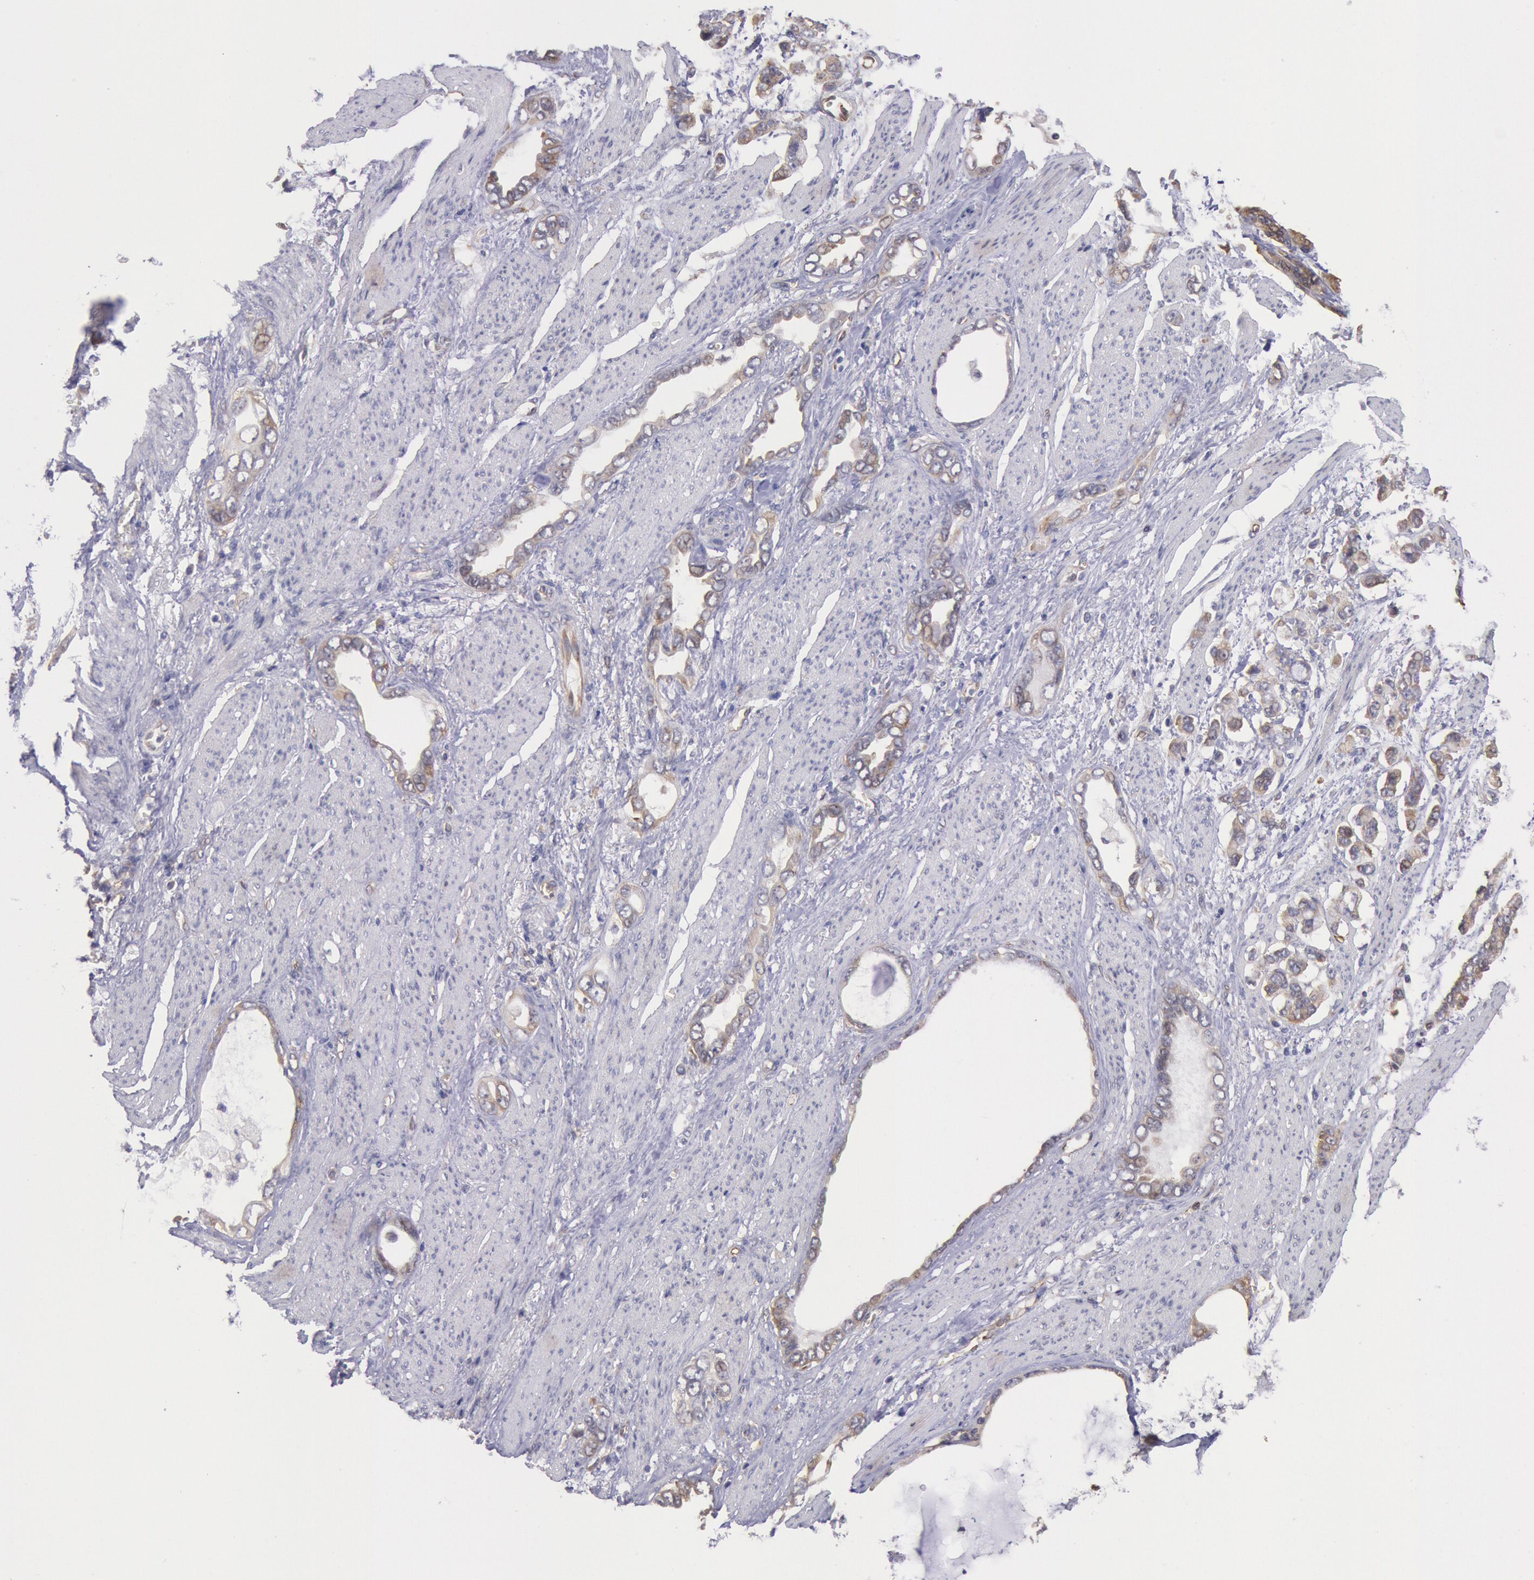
{"staining": {"intensity": "weak", "quantity": ">75%", "location": "cytoplasmic/membranous"}, "tissue": "stomach cancer", "cell_type": "Tumor cells", "image_type": "cancer", "snomed": [{"axis": "morphology", "description": "Adenocarcinoma, NOS"}, {"axis": "topography", "description": "Stomach"}], "caption": "An immunohistochemistry micrograph of tumor tissue is shown. Protein staining in brown shows weak cytoplasmic/membranous positivity in stomach cancer within tumor cells. (brown staining indicates protein expression, while blue staining denotes nuclei).", "gene": "DRG1", "patient": {"sex": "male", "age": 78}}